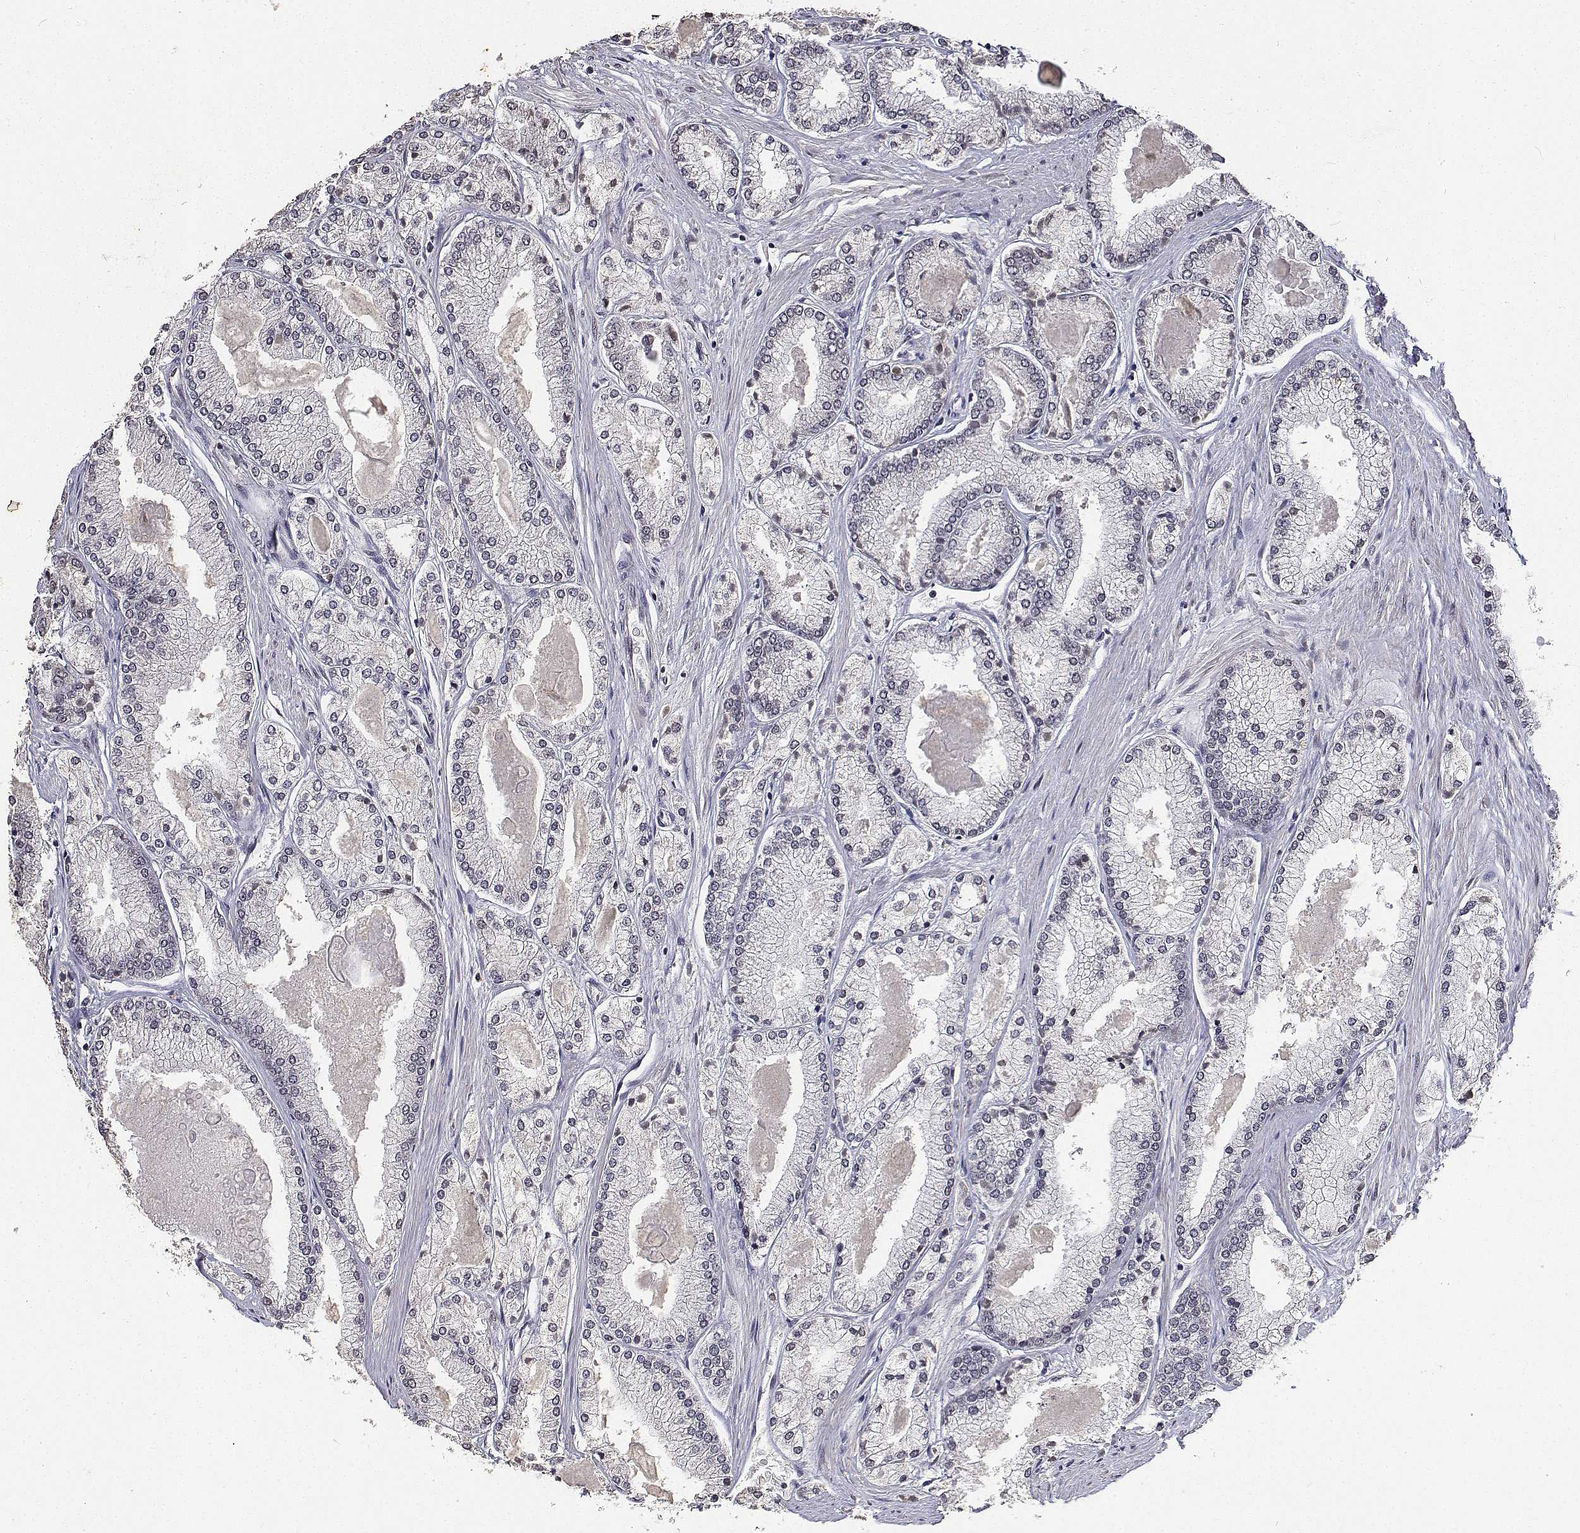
{"staining": {"intensity": "moderate", "quantity": "25%-75%", "location": "nuclear"}, "tissue": "prostate cancer", "cell_type": "Tumor cells", "image_type": "cancer", "snomed": [{"axis": "morphology", "description": "Adenocarcinoma, High grade"}, {"axis": "topography", "description": "Prostate"}], "caption": "High-power microscopy captured an immunohistochemistry histopathology image of prostate cancer (high-grade adenocarcinoma), revealing moderate nuclear staining in approximately 25%-75% of tumor cells. The protein is shown in brown color, while the nuclei are stained blue.", "gene": "ATRX", "patient": {"sex": "male", "age": 68}}